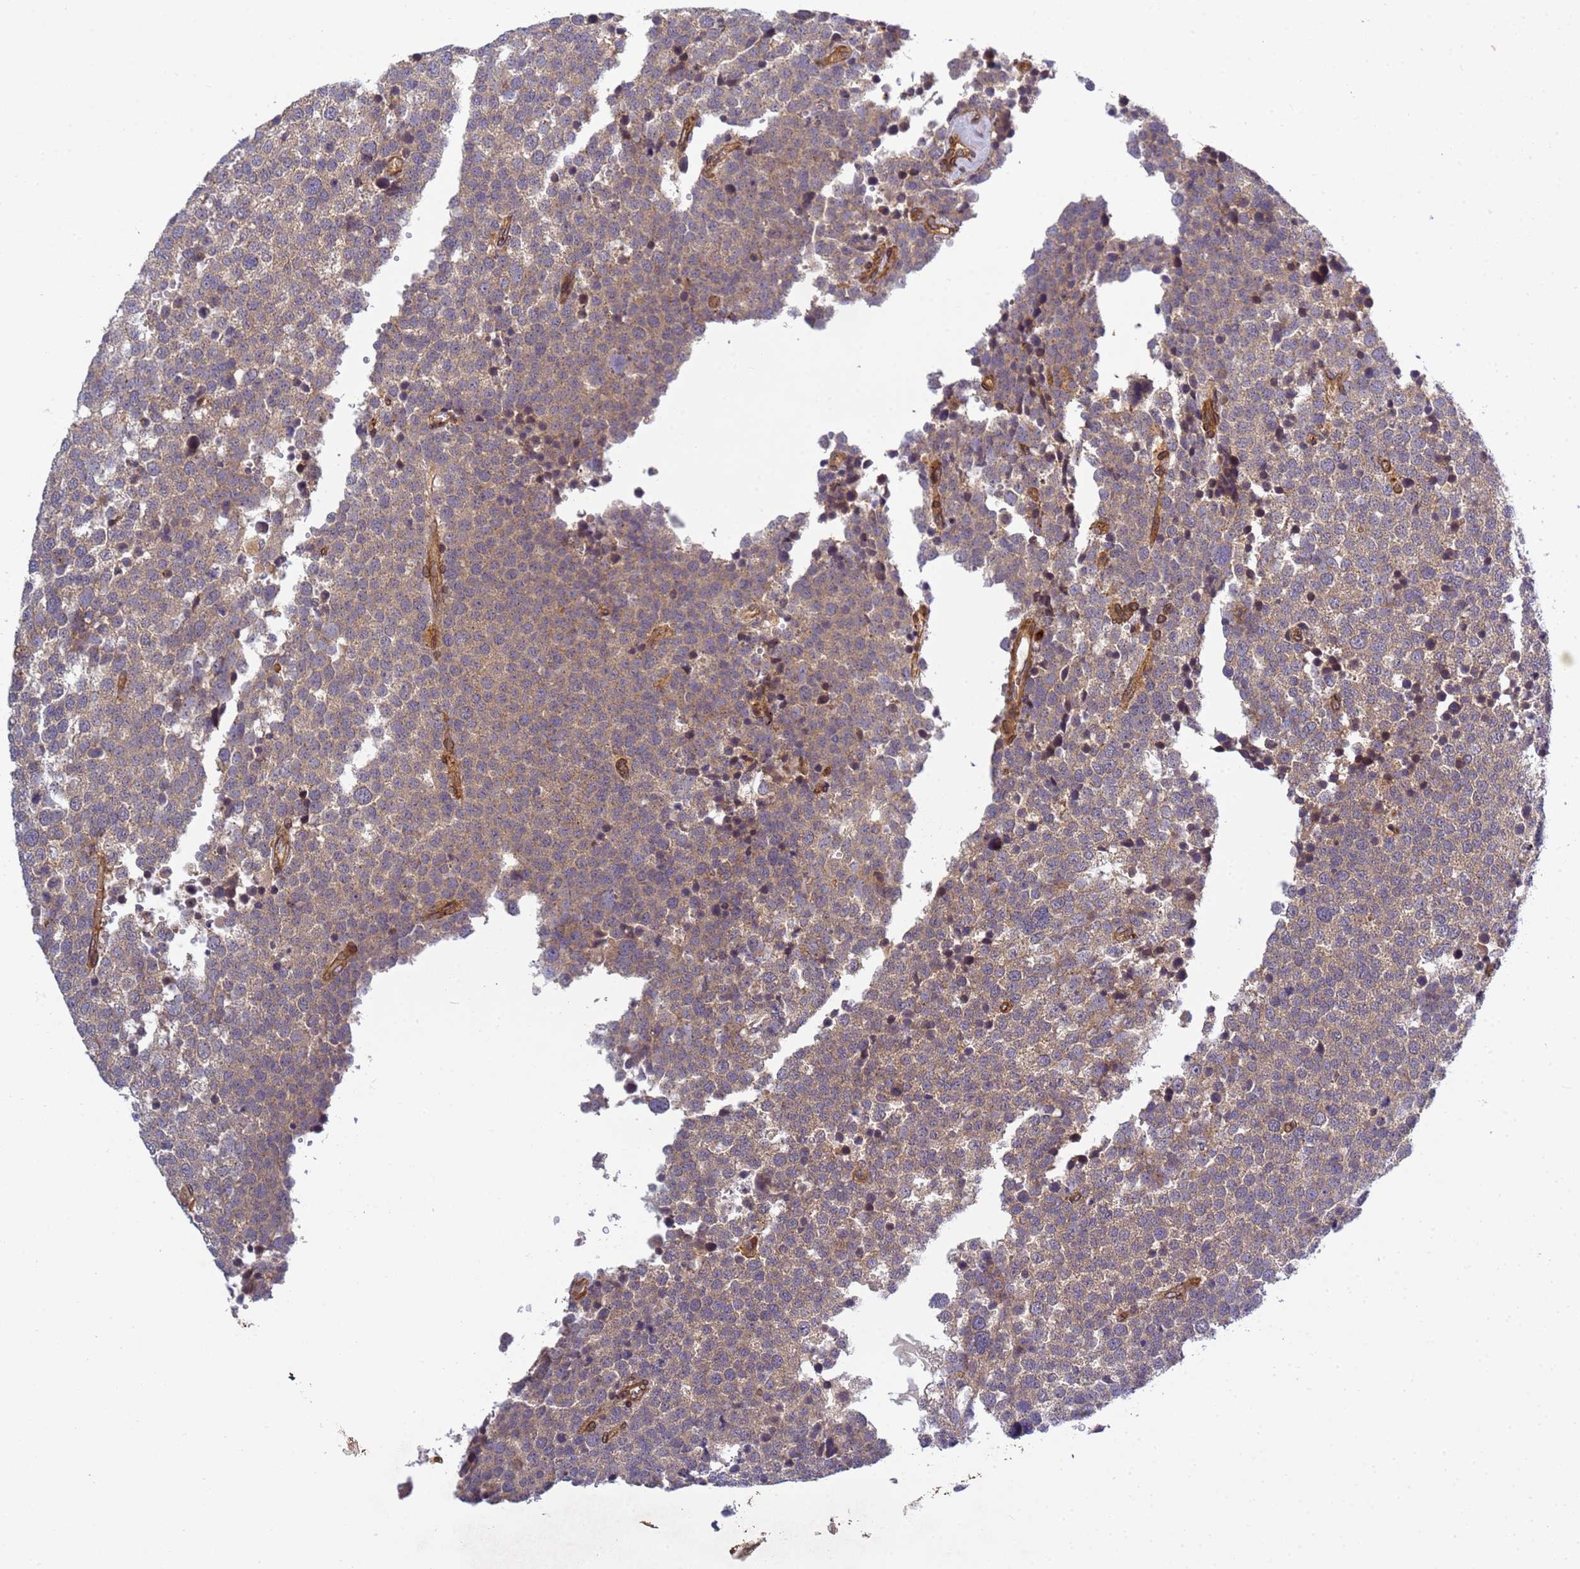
{"staining": {"intensity": "weak", "quantity": ">75%", "location": "cytoplasmic/membranous"}, "tissue": "testis cancer", "cell_type": "Tumor cells", "image_type": "cancer", "snomed": [{"axis": "morphology", "description": "Seminoma, NOS"}, {"axis": "topography", "description": "Testis"}], "caption": "This image demonstrates immunohistochemistry staining of human testis seminoma, with low weak cytoplasmic/membranous positivity in approximately >75% of tumor cells.", "gene": "C8orf34", "patient": {"sex": "male", "age": 71}}